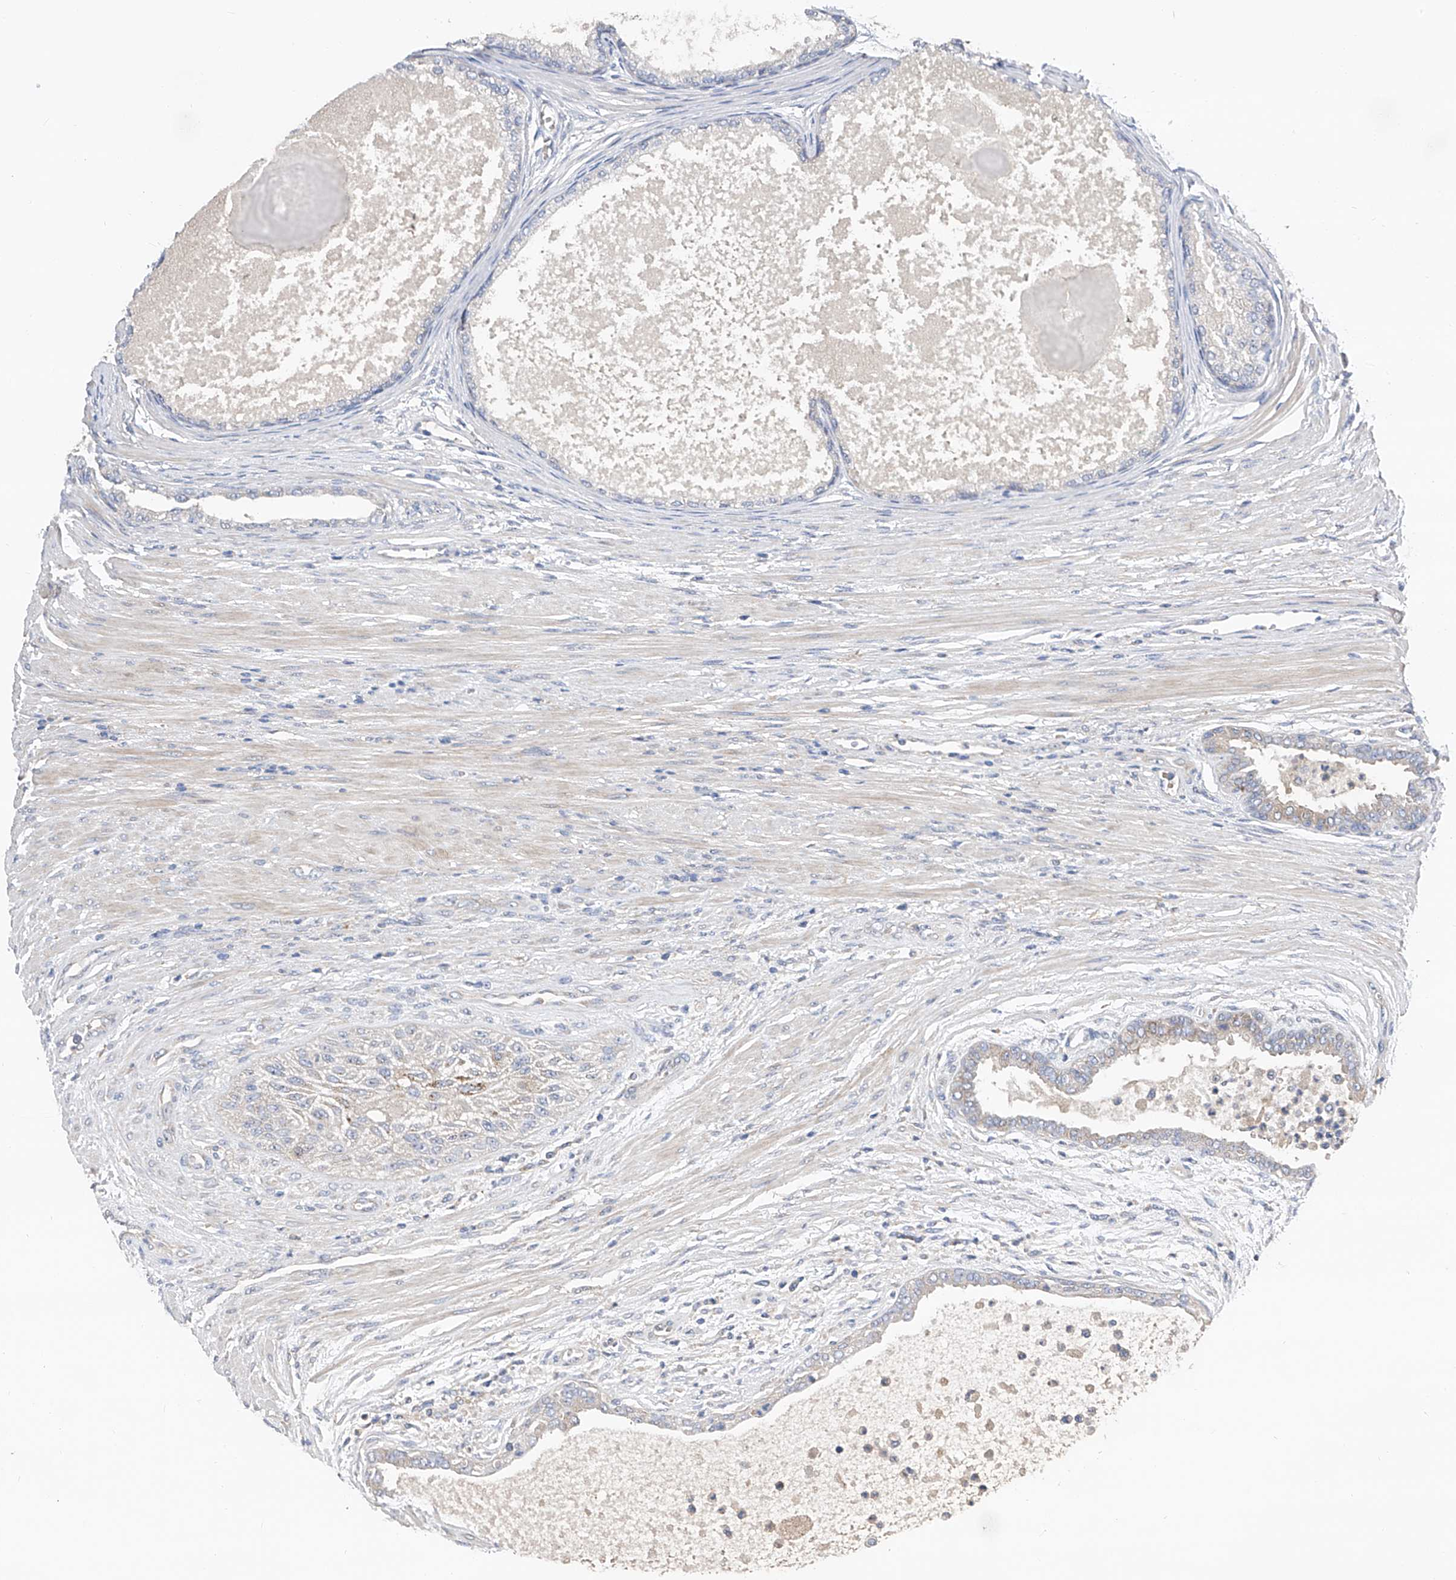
{"staining": {"intensity": "negative", "quantity": "none", "location": "none"}, "tissue": "prostate cancer", "cell_type": "Tumor cells", "image_type": "cancer", "snomed": [{"axis": "morphology", "description": "Normal tissue, NOS"}, {"axis": "morphology", "description": "Adenocarcinoma, Low grade"}, {"axis": "topography", "description": "Prostate"}, {"axis": "topography", "description": "Peripheral nerve tissue"}], "caption": "Protein analysis of prostate cancer displays no significant expression in tumor cells.", "gene": "PTK2", "patient": {"sex": "male", "age": 71}}